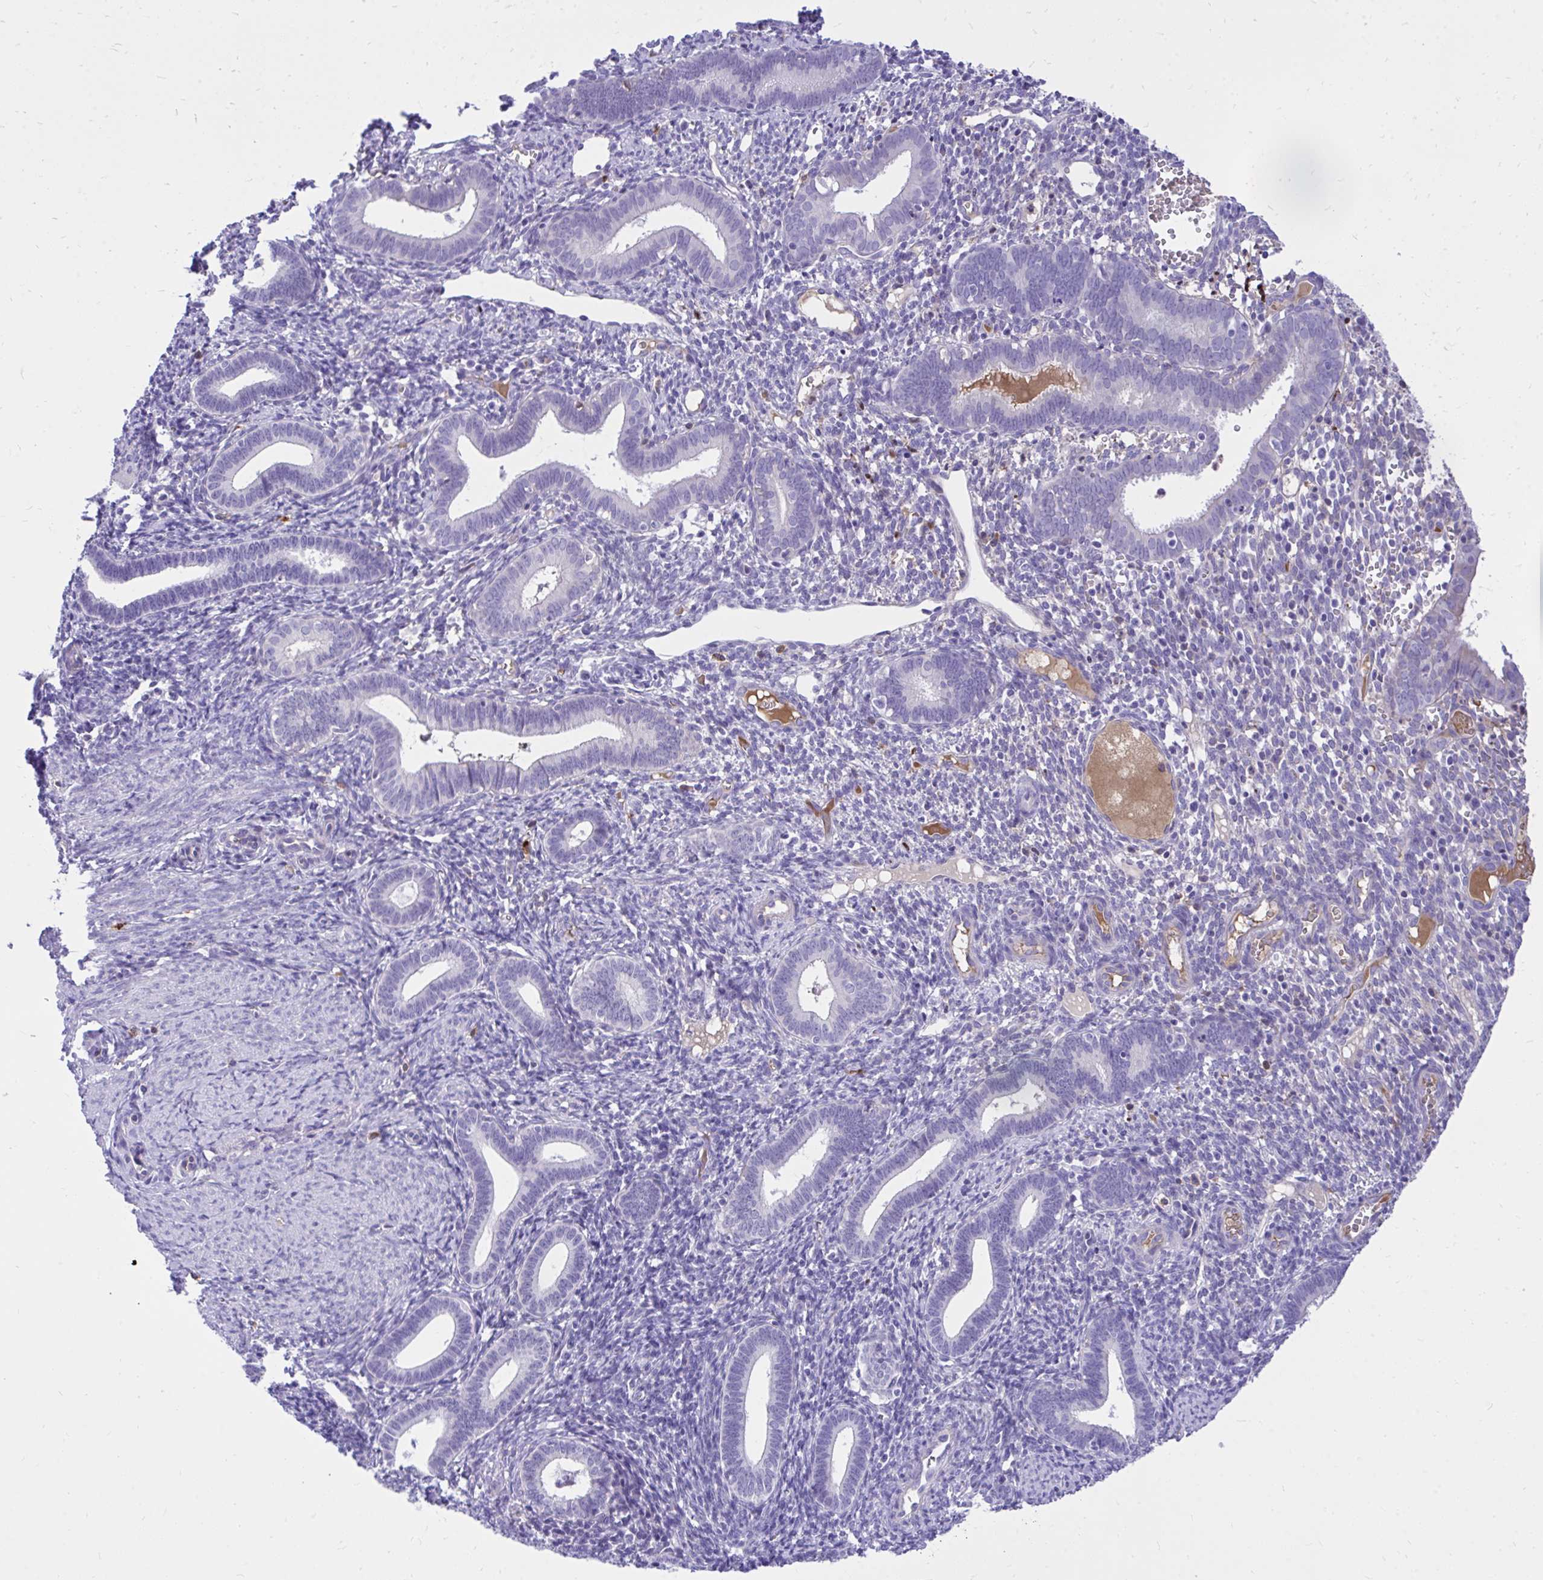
{"staining": {"intensity": "negative", "quantity": "none", "location": "none"}, "tissue": "endometrium", "cell_type": "Cells in endometrial stroma", "image_type": "normal", "snomed": [{"axis": "morphology", "description": "Normal tissue, NOS"}, {"axis": "topography", "description": "Endometrium"}], "caption": "A high-resolution photomicrograph shows immunohistochemistry staining of benign endometrium, which displays no significant staining in cells in endometrial stroma.", "gene": "HRG", "patient": {"sex": "female", "age": 41}}